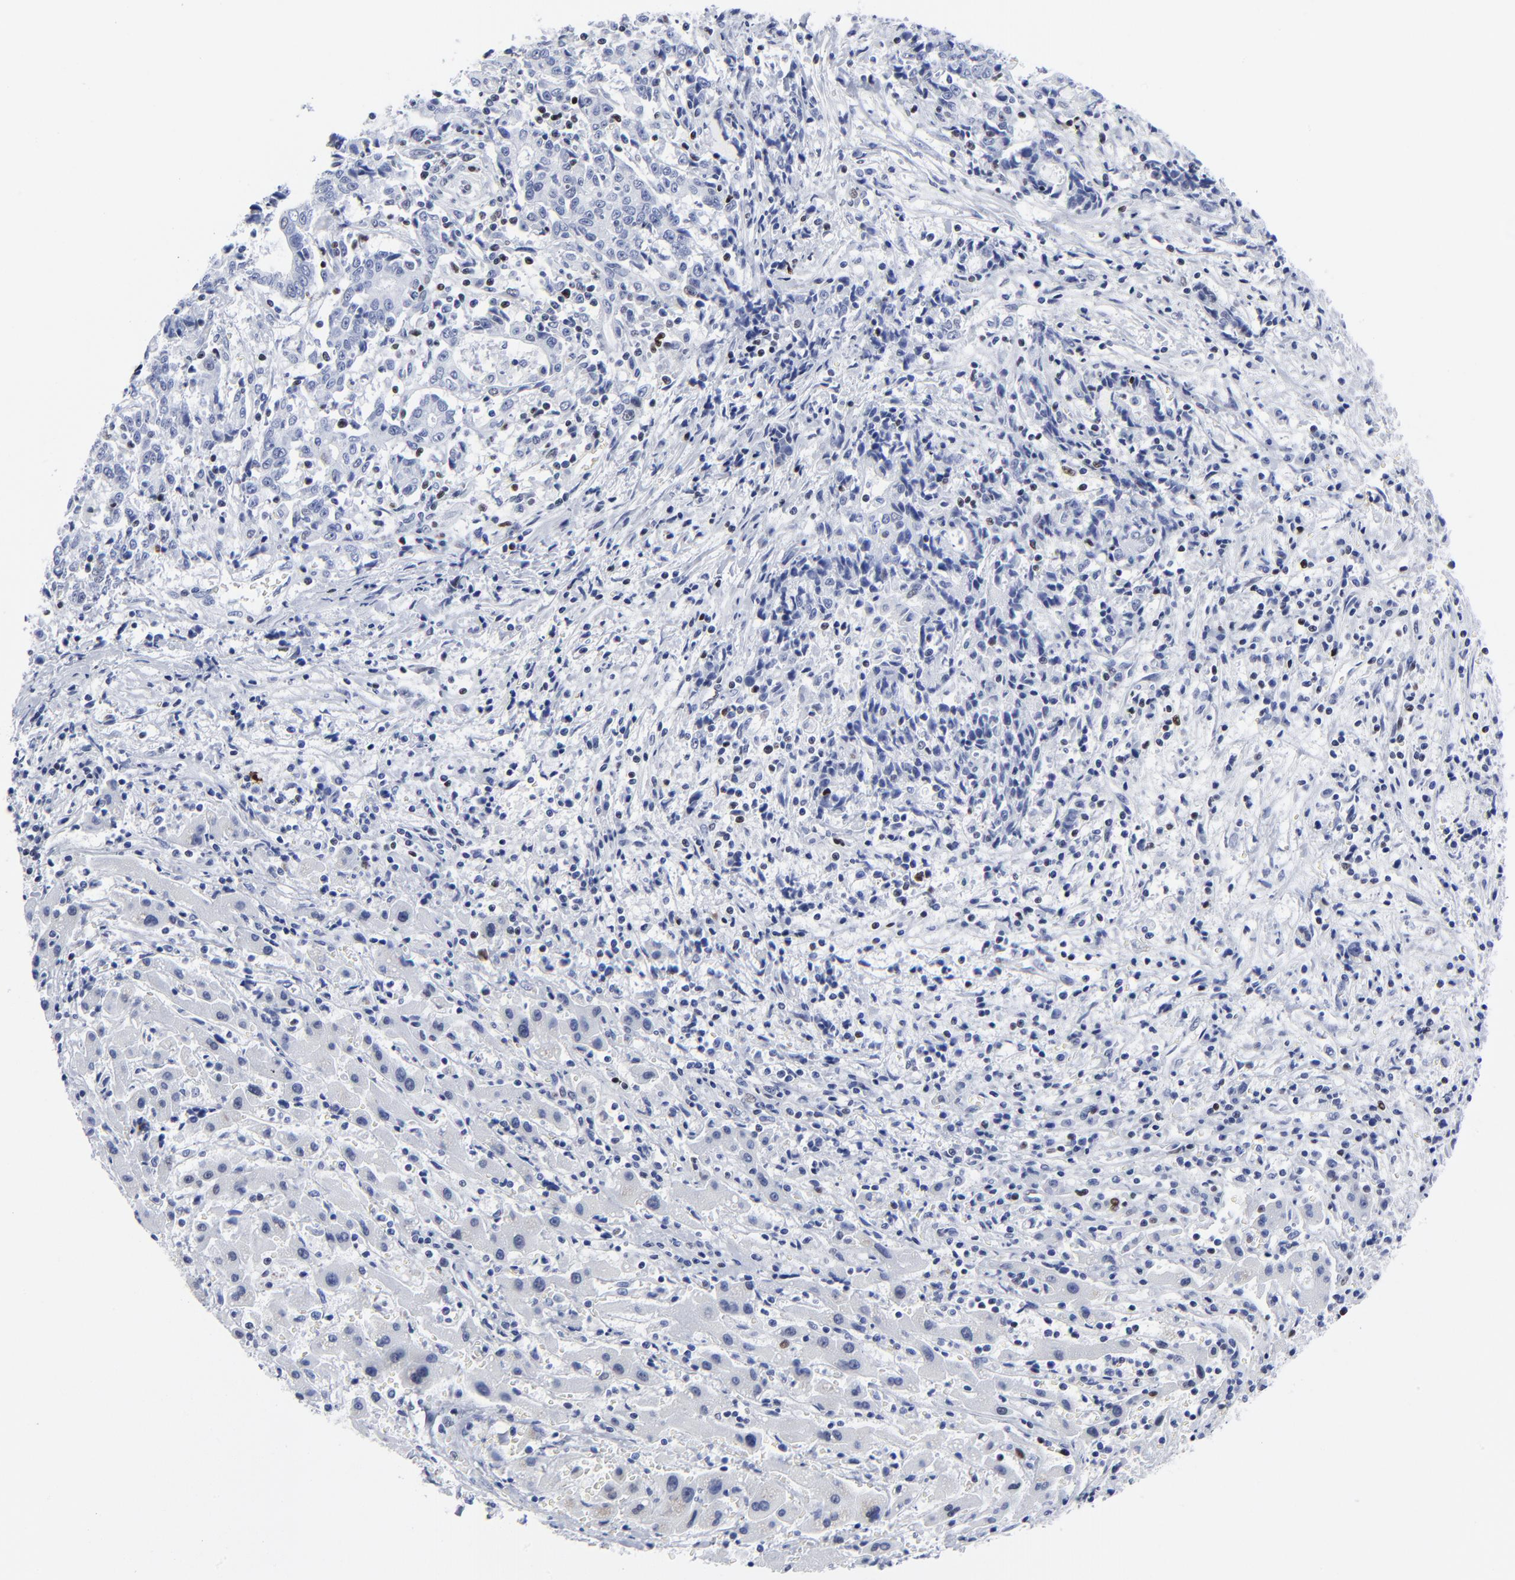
{"staining": {"intensity": "weak", "quantity": "25%-75%", "location": "nuclear"}, "tissue": "liver cancer", "cell_type": "Tumor cells", "image_type": "cancer", "snomed": [{"axis": "morphology", "description": "Cholangiocarcinoma"}, {"axis": "topography", "description": "Liver"}], "caption": "High-magnification brightfield microscopy of liver cancer stained with DAB (3,3'-diaminobenzidine) (brown) and counterstained with hematoxylin (blue). tumor cells exhibit weak nuclear positivity is appreciated in approximately25%-75% of cells.", "gene": "JUN", "patient": {"sex": "male", "age": 57}}